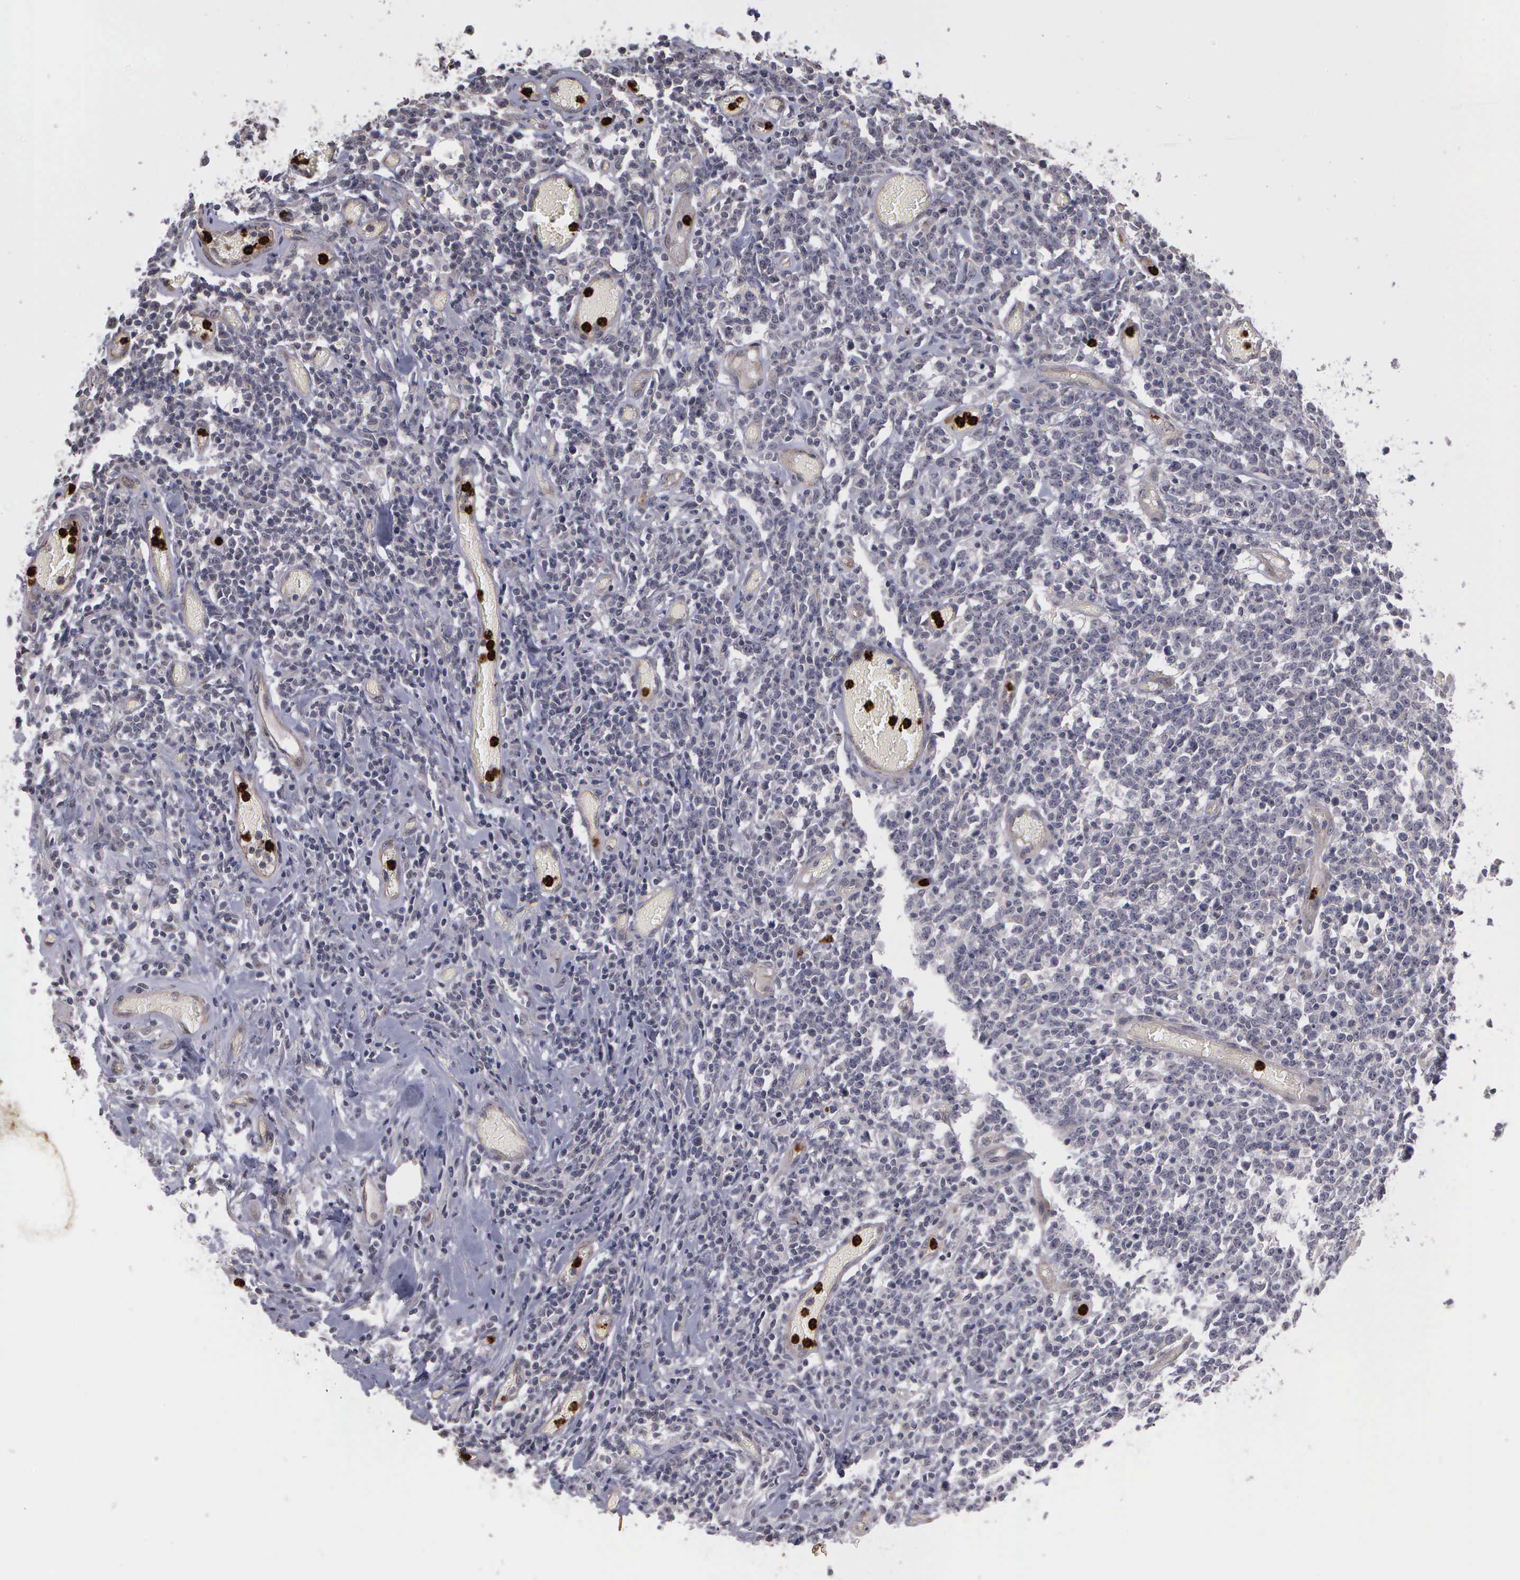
{"staining": {"intensity": "negative", "quantity": "none", "location": "none"}, "tissue": "lymphoma", "cell_type": "Tumor cells", "image_type": "cancer", "snomed": [{"axis": "morphology", "description": "Malignant lymphoma, non-Hodgkin's type, High grade"}, {"axis": "topography", "description": "Colon"}], "caption": "There is no significant staining in tumor cells of lymphoma.", "gene": "MMP9", "patient": {"sex": "male", "age": 82}}